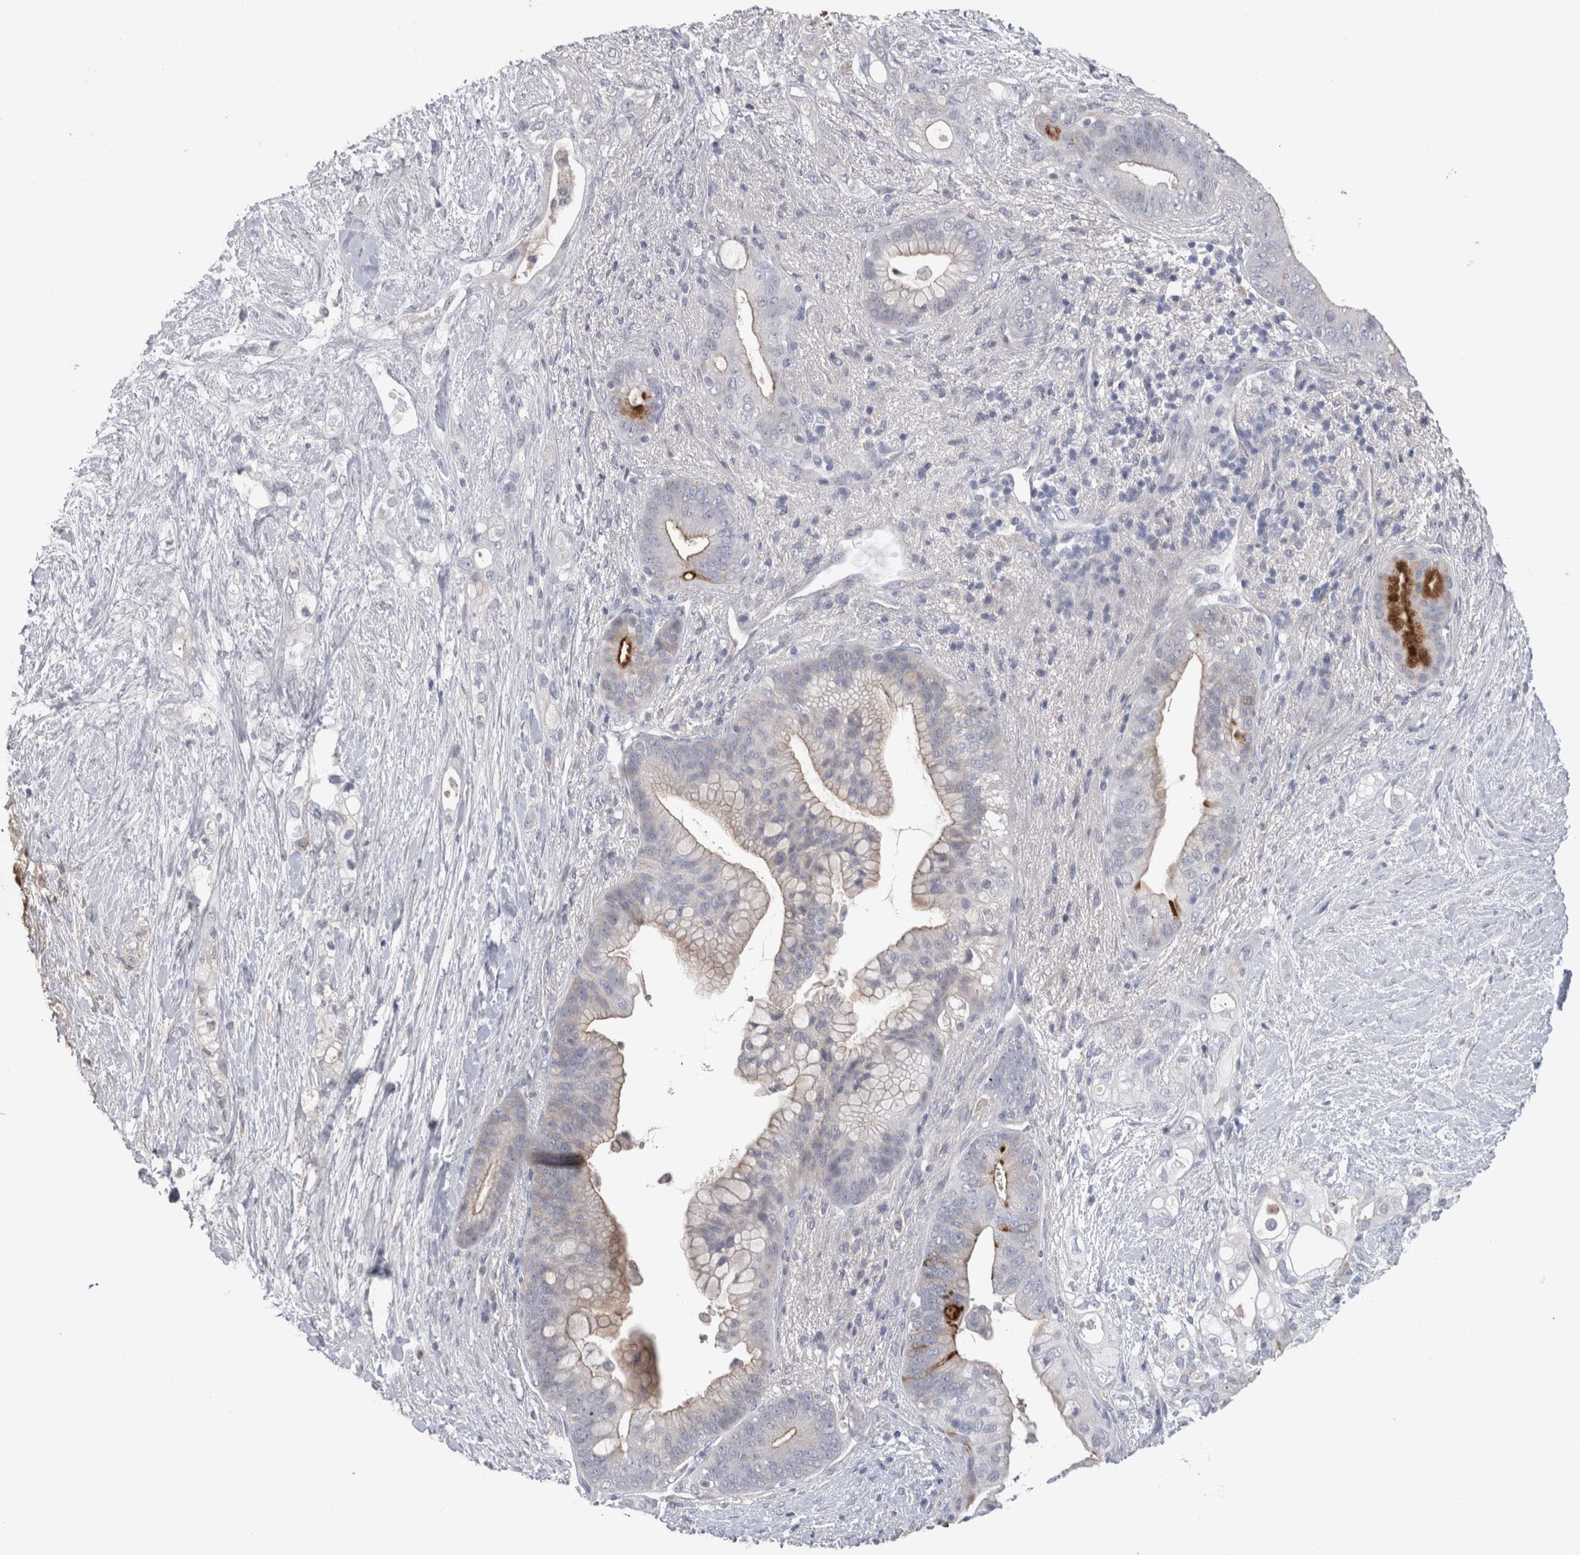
{"staining": {"intensity": "strong", "quantity": "<25%", "location": "cytoplasmic/membranous"}, "tissue": "pancreatic cancer", "cell_type": "Tumor cells", "image_type": "cancer", "snomed": [{"axis": "morphology", "description": "Adenocarcinoma, NOS"}, {"axis": "topography", "description": "Pancreas"}], "caption": "Pancreatic cancer tissue exhibits strong cytoplasmic/membranous staining in about <25% of tumor cells (DAB (3,3'-diaminobenzidine) IHC with brightfield microscopy, high magnification).", "gene": "REG1A", "patient": {"sex": "male", "age": 53}}